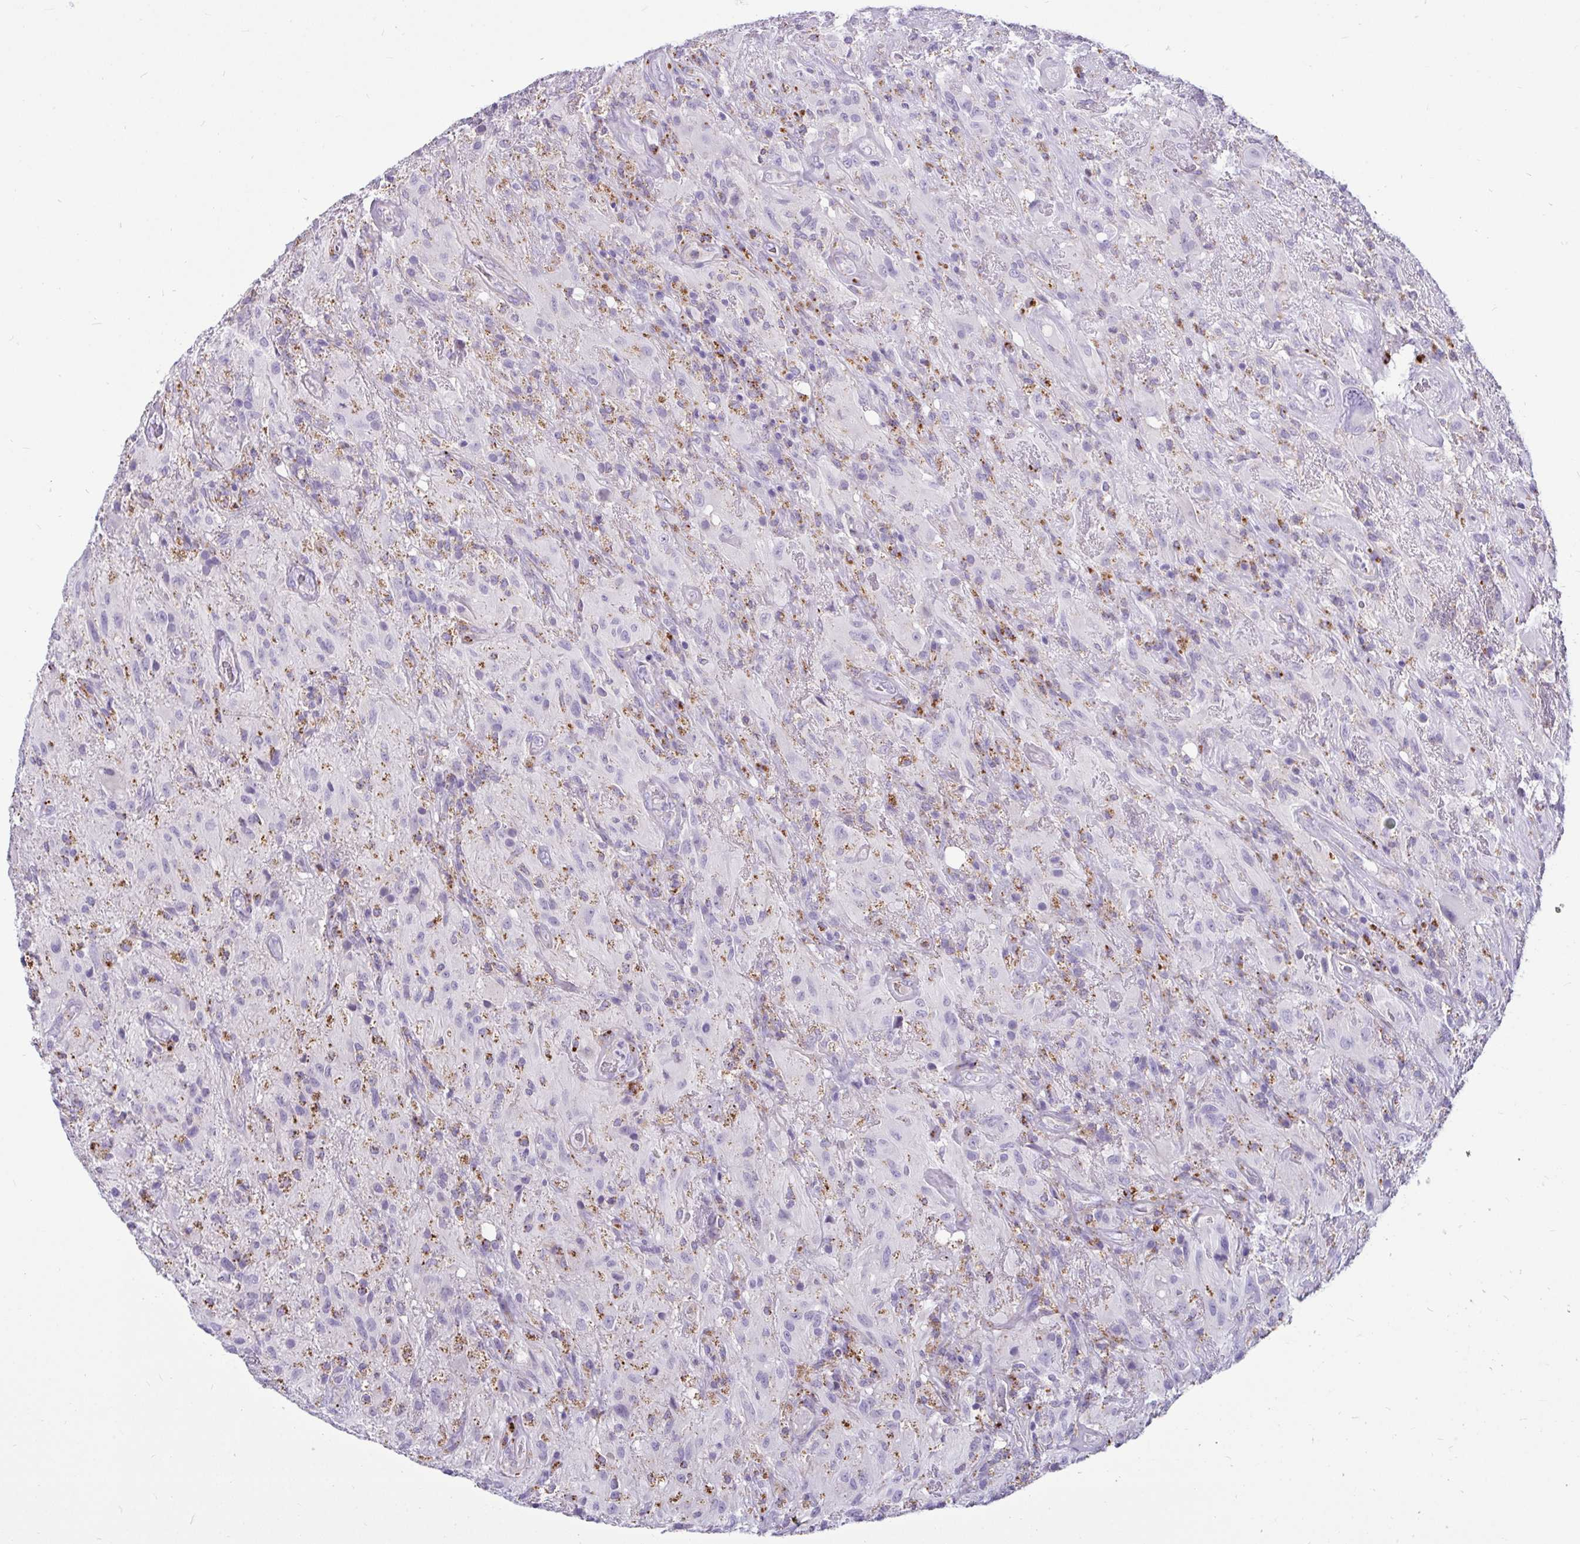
{"staining": {"intensity": "negative", "quantity": "none", "location": "none"}, "tissue": "glioma", "cell_type": "Tumor cells", "image_type": "cancer", "snomed": [{"axis": "morphology", "description": "Glioma, malignant, High grade"}, {"axis": "topography", "description": "Brain"}], "caption": "This image is of glioma stained with immunohistochemistry (IHC) to label a protein in brown with the nuclei are counter-stained blue. There is no positivity in tumor cells. (IHC, brightfield microscopy, high magnification).", "gene": "CTSZ", "patient": {"sex": "male", "age": 46}}